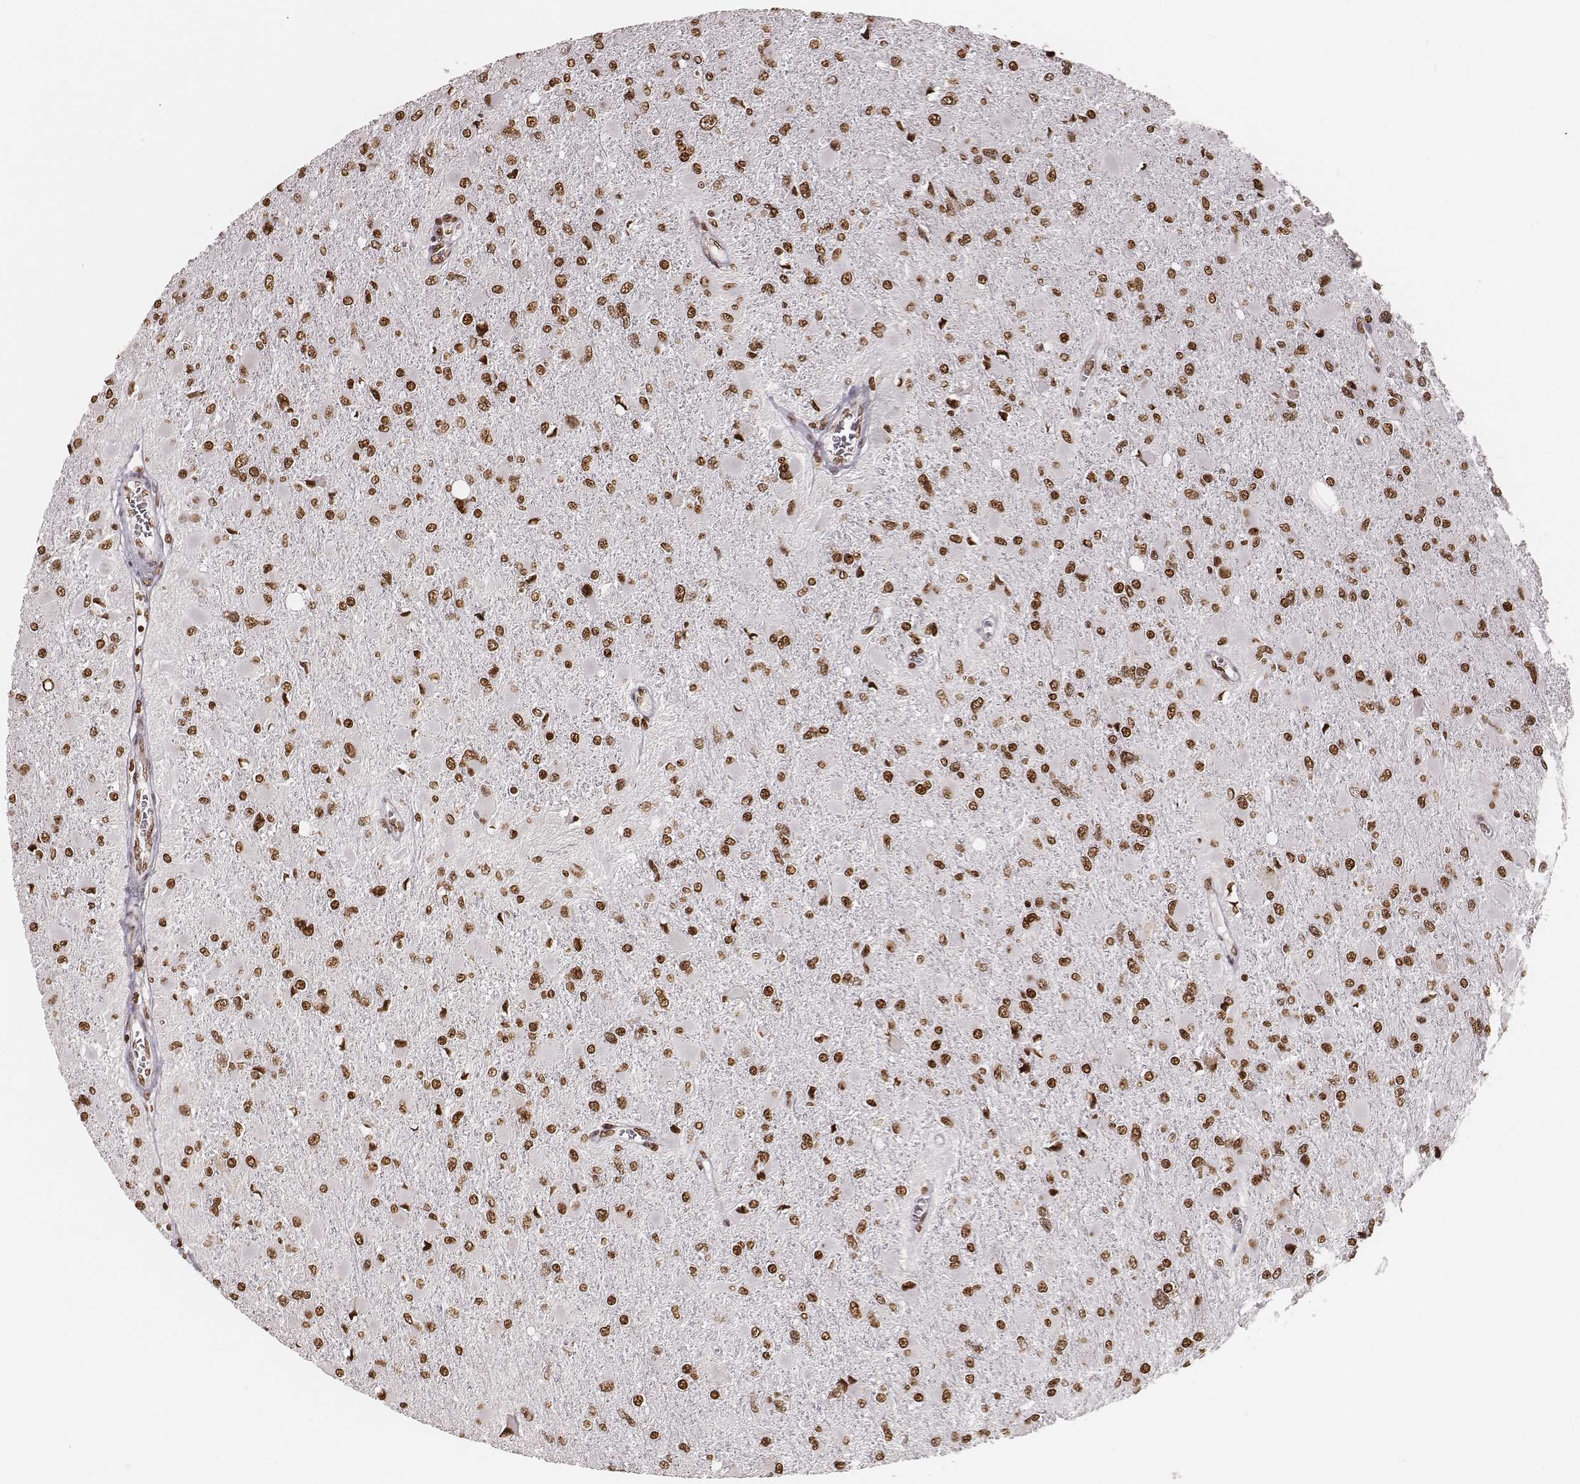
{"staining": {"intensity": "strong", "quantity": ">75%", "location": "nuclear"}, "tissue": "glioma", "cell_type": "Tumor cells", "image_type": "cancer", "snomed": [{"axis": "morphology", "description": "Glioma, malignant, High grade"}, {"axis": "topography", "description": "Cerebral cortex"}], "caption": "Immunohistochemistry (IHC) of malignant glioma (high-grade) reveals high levels of strong nuclear positivity in about >75% of tumor cells.", "gene": "PARP1", "patient": {"sex": "female", "age": 36}}